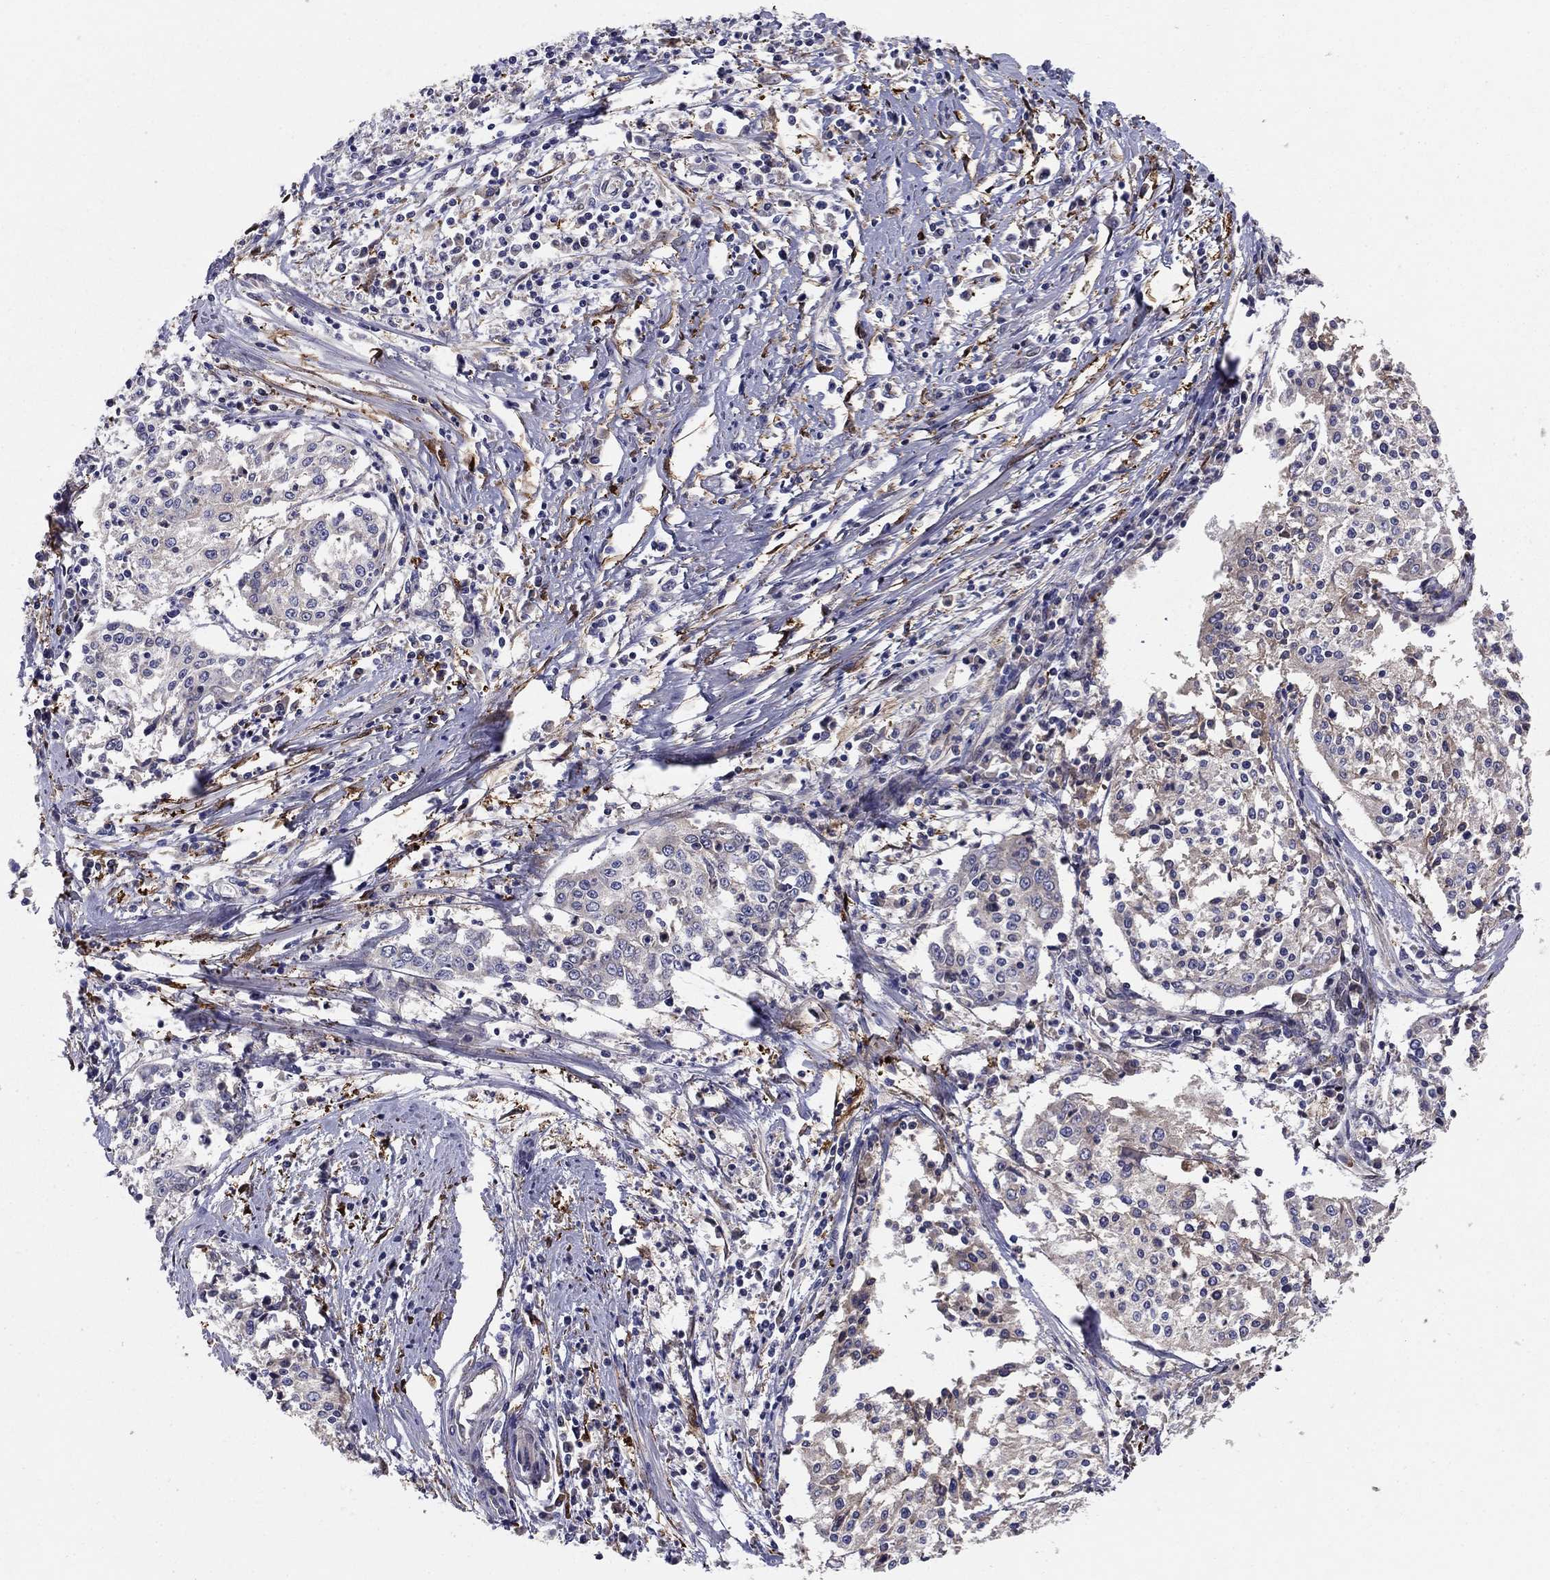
{"staining": {"intensity": "negative", "quantity": "none", "location": "none"}, "tissue": "cervical cancer", "cell_type": "Tumor cells", "image_type": "cancer", "snomed": [{"axis": "morphology", "description": "Squamous cell carcinoma, NOS"}, {"axis": "topography", "description": "Cervix"}], "caption": "This is an immunohistochemistry (IHC) micrograph of human cervical cancer (squamous cell carcinoma). There is no expression in tumor cells.", "gene": "EMP2", "patient": {"sex": "female", "age": 41}}